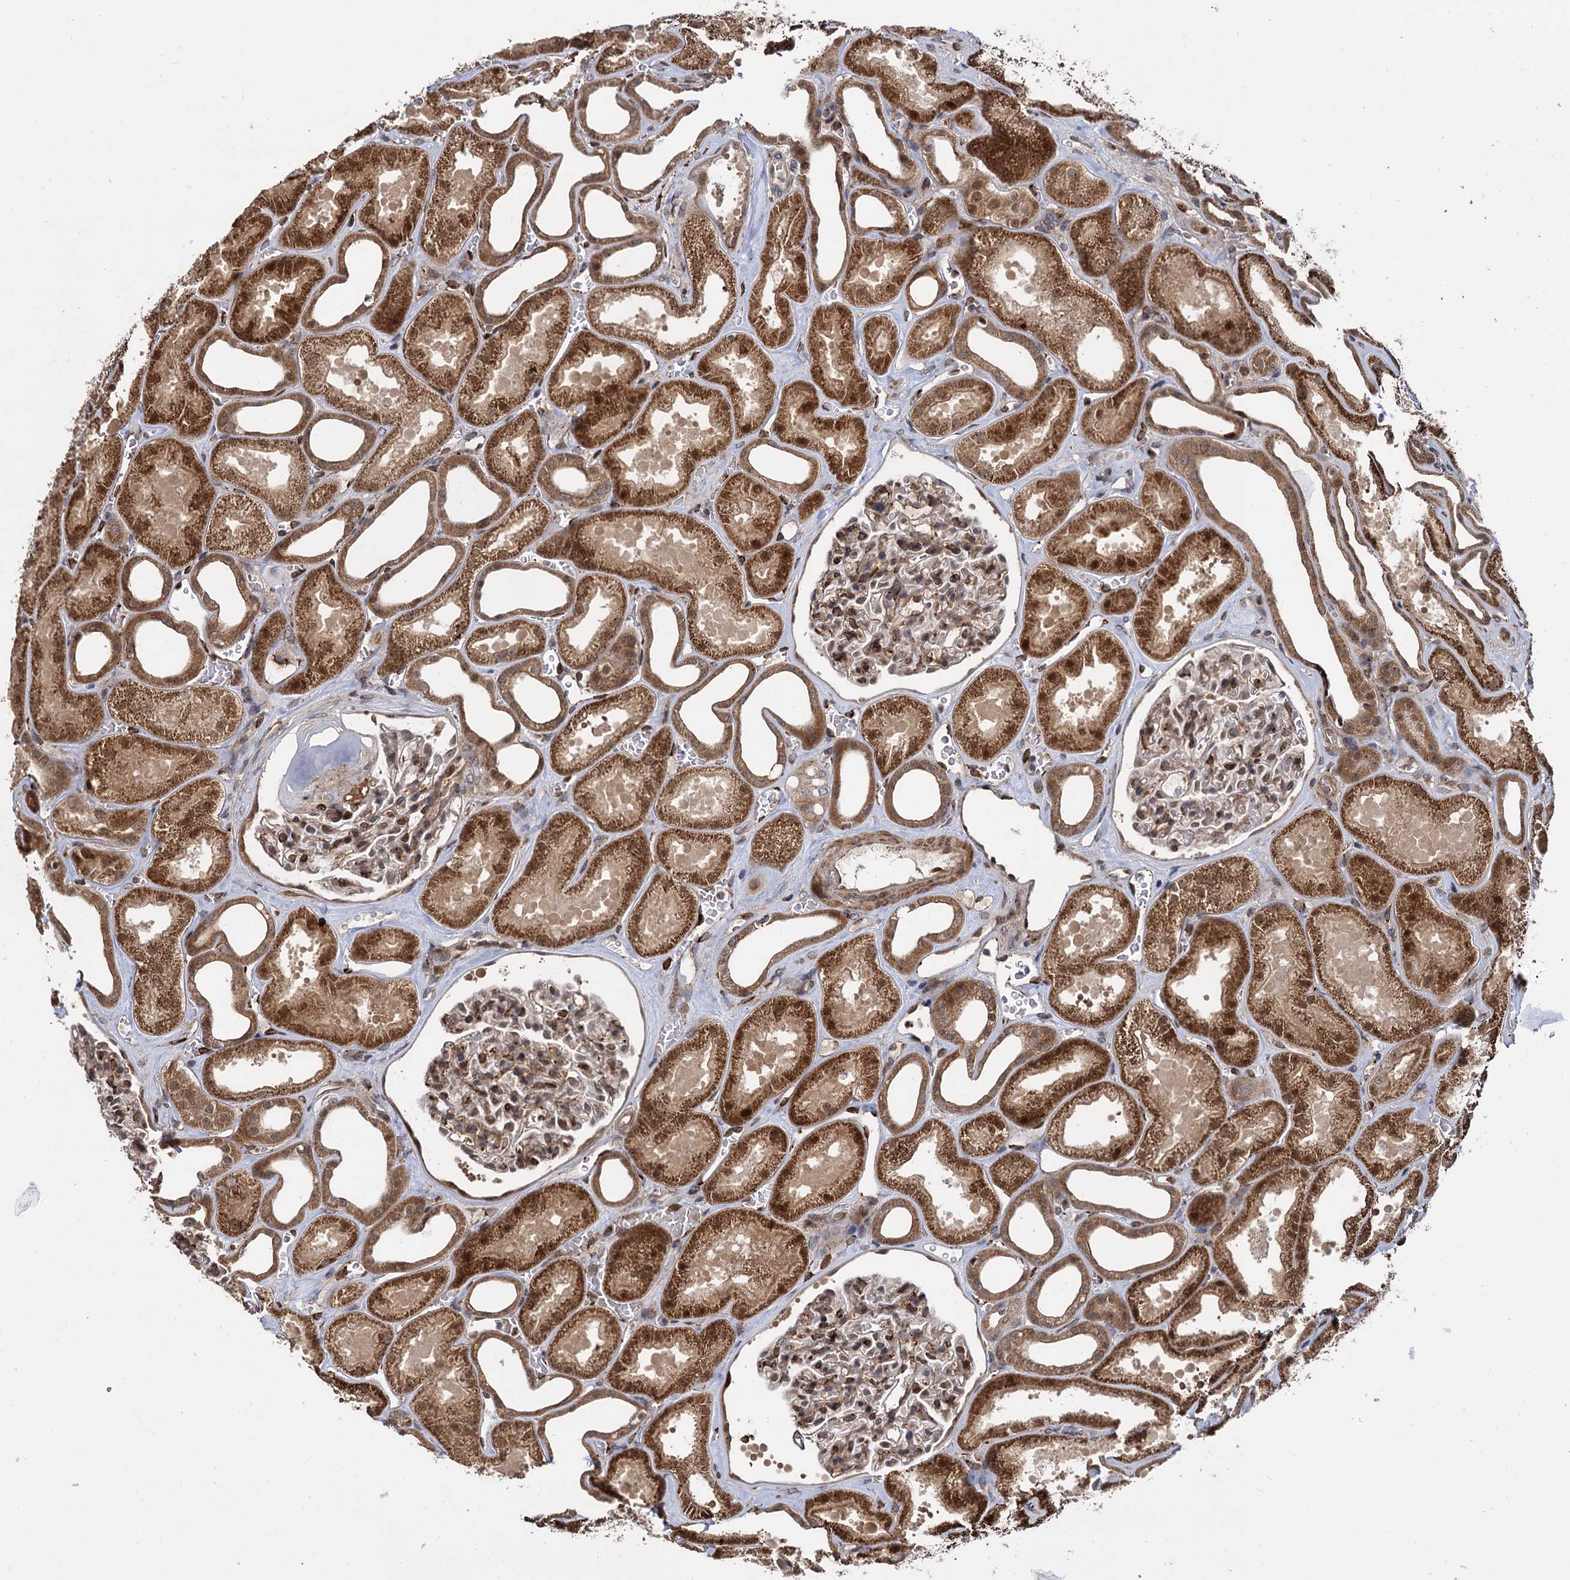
{"staining": {"intensity": "moderate", "quantity": ">75%", "location": "cytoplasmic/membranous,nuclear"}, "tissue": "kidney", "cell_type": "Cells in glomeruli", "image_type": "normal", "snomed": [{"axis": "morphology", "description": "Normal tissue, NOS"}, {"axis": "morphology", "description": "Adenocarcinoma, NOS"}, {"axis": "topography", "description": "Kidney"}], "caption": "This photomicrograph exhibits IHC staining of benign kidney, with medium moderate cytoplasmic/membranous,nuclear expression in about >75% of cells in glomeruli.", "gene": "GAL3ST4", "patient": {"sex": "female", "age": 68}}